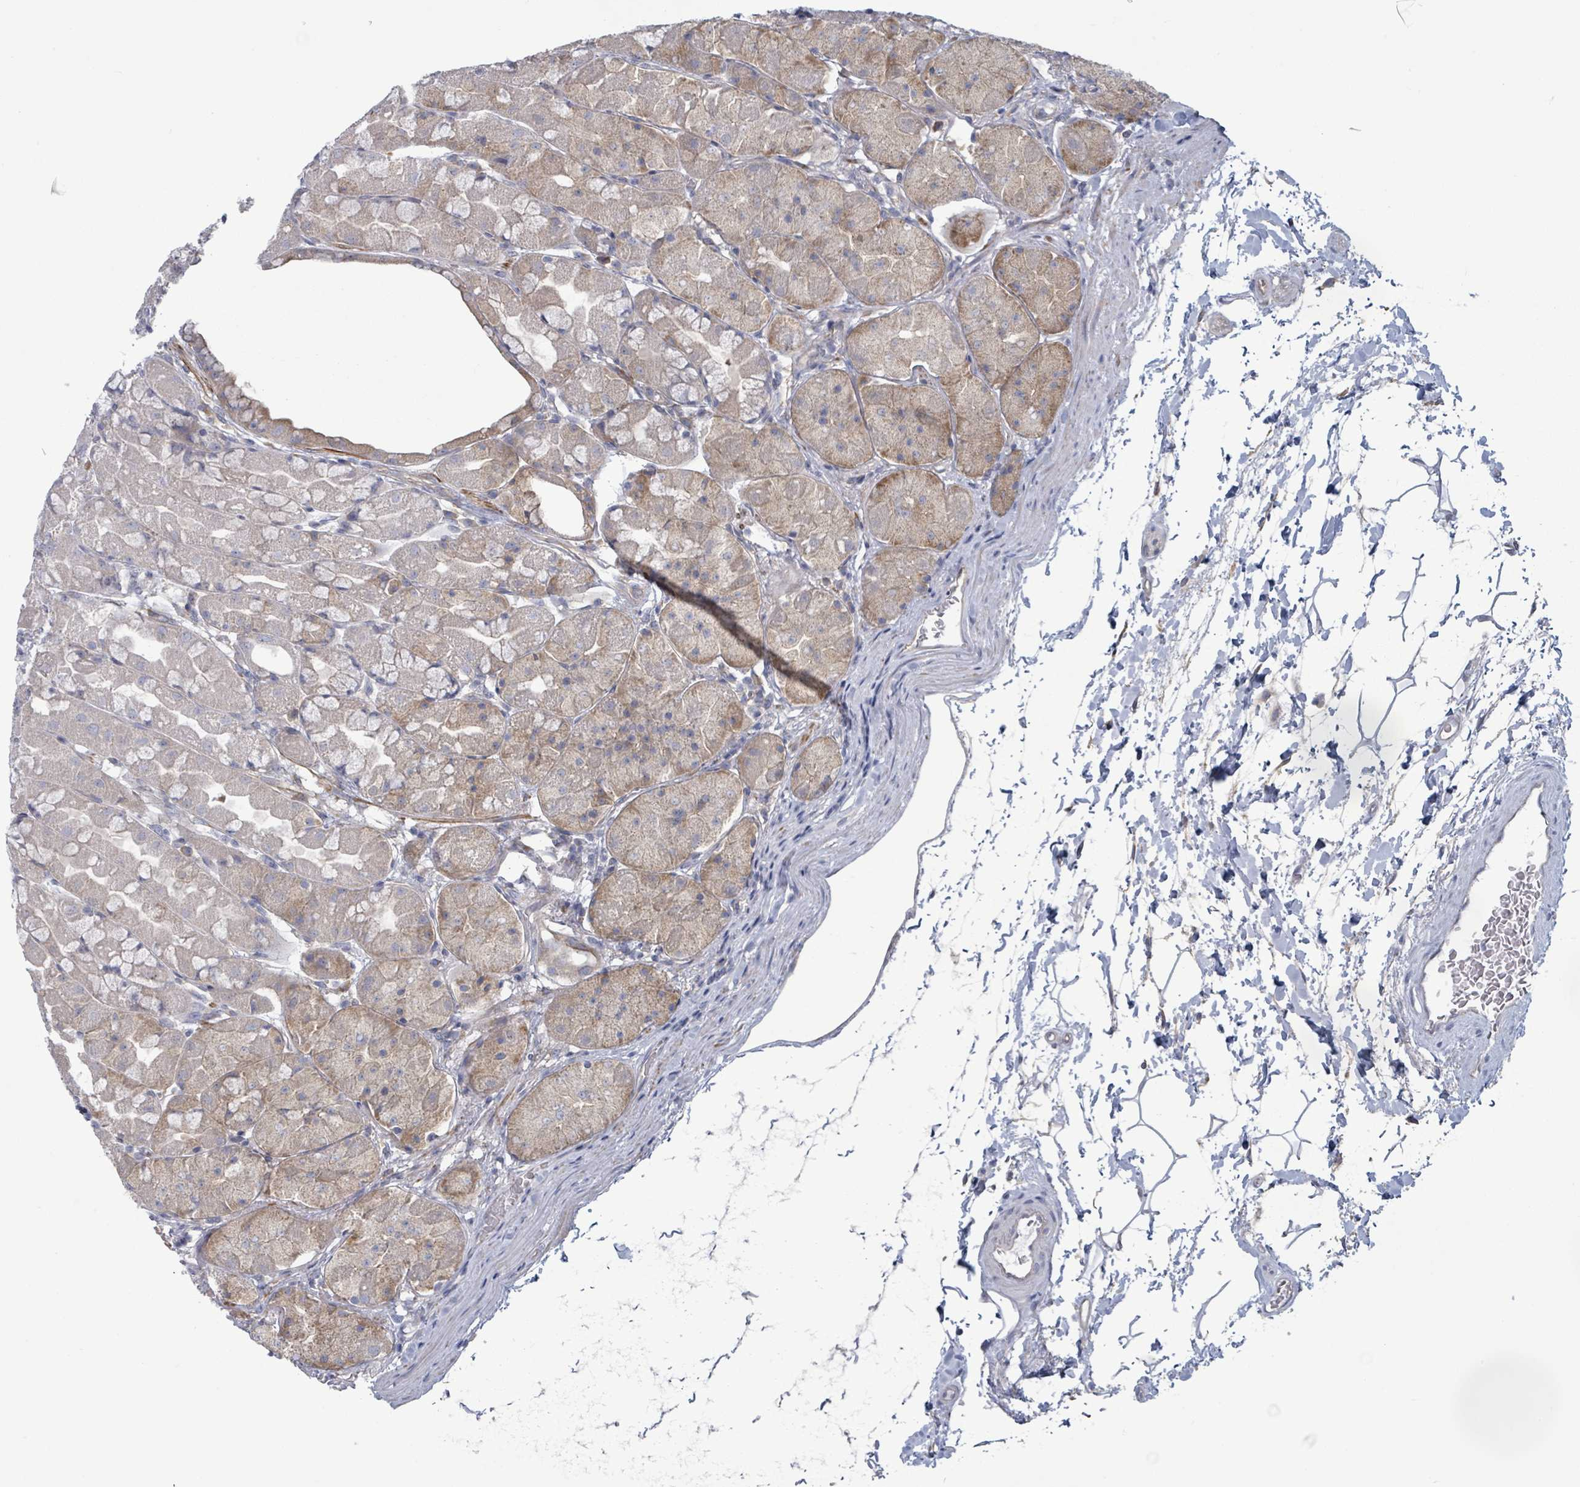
{"staining": {"intensity": "weak", "quantity": "25%-75%", "location": "cytoplasmic/membranous"}, "tissue": "stomach", "cell_type": "Glandular cells", "image_type": "normal", "snomed": [{"axis": "morphology", "description": "Normal tissue, NOS"}, {"axis": "topography", "description": "Stomach"}], "caption": "Immunohistochemistry (IHC) image of unremarkable stomach stained for a protein (brown), which shows low levels of weak cytoplasmic/membranous expression in about 25%-75% of glandular cells.", "gene": "COL13A1", "patient": {"sex": "male", "age": 57}}